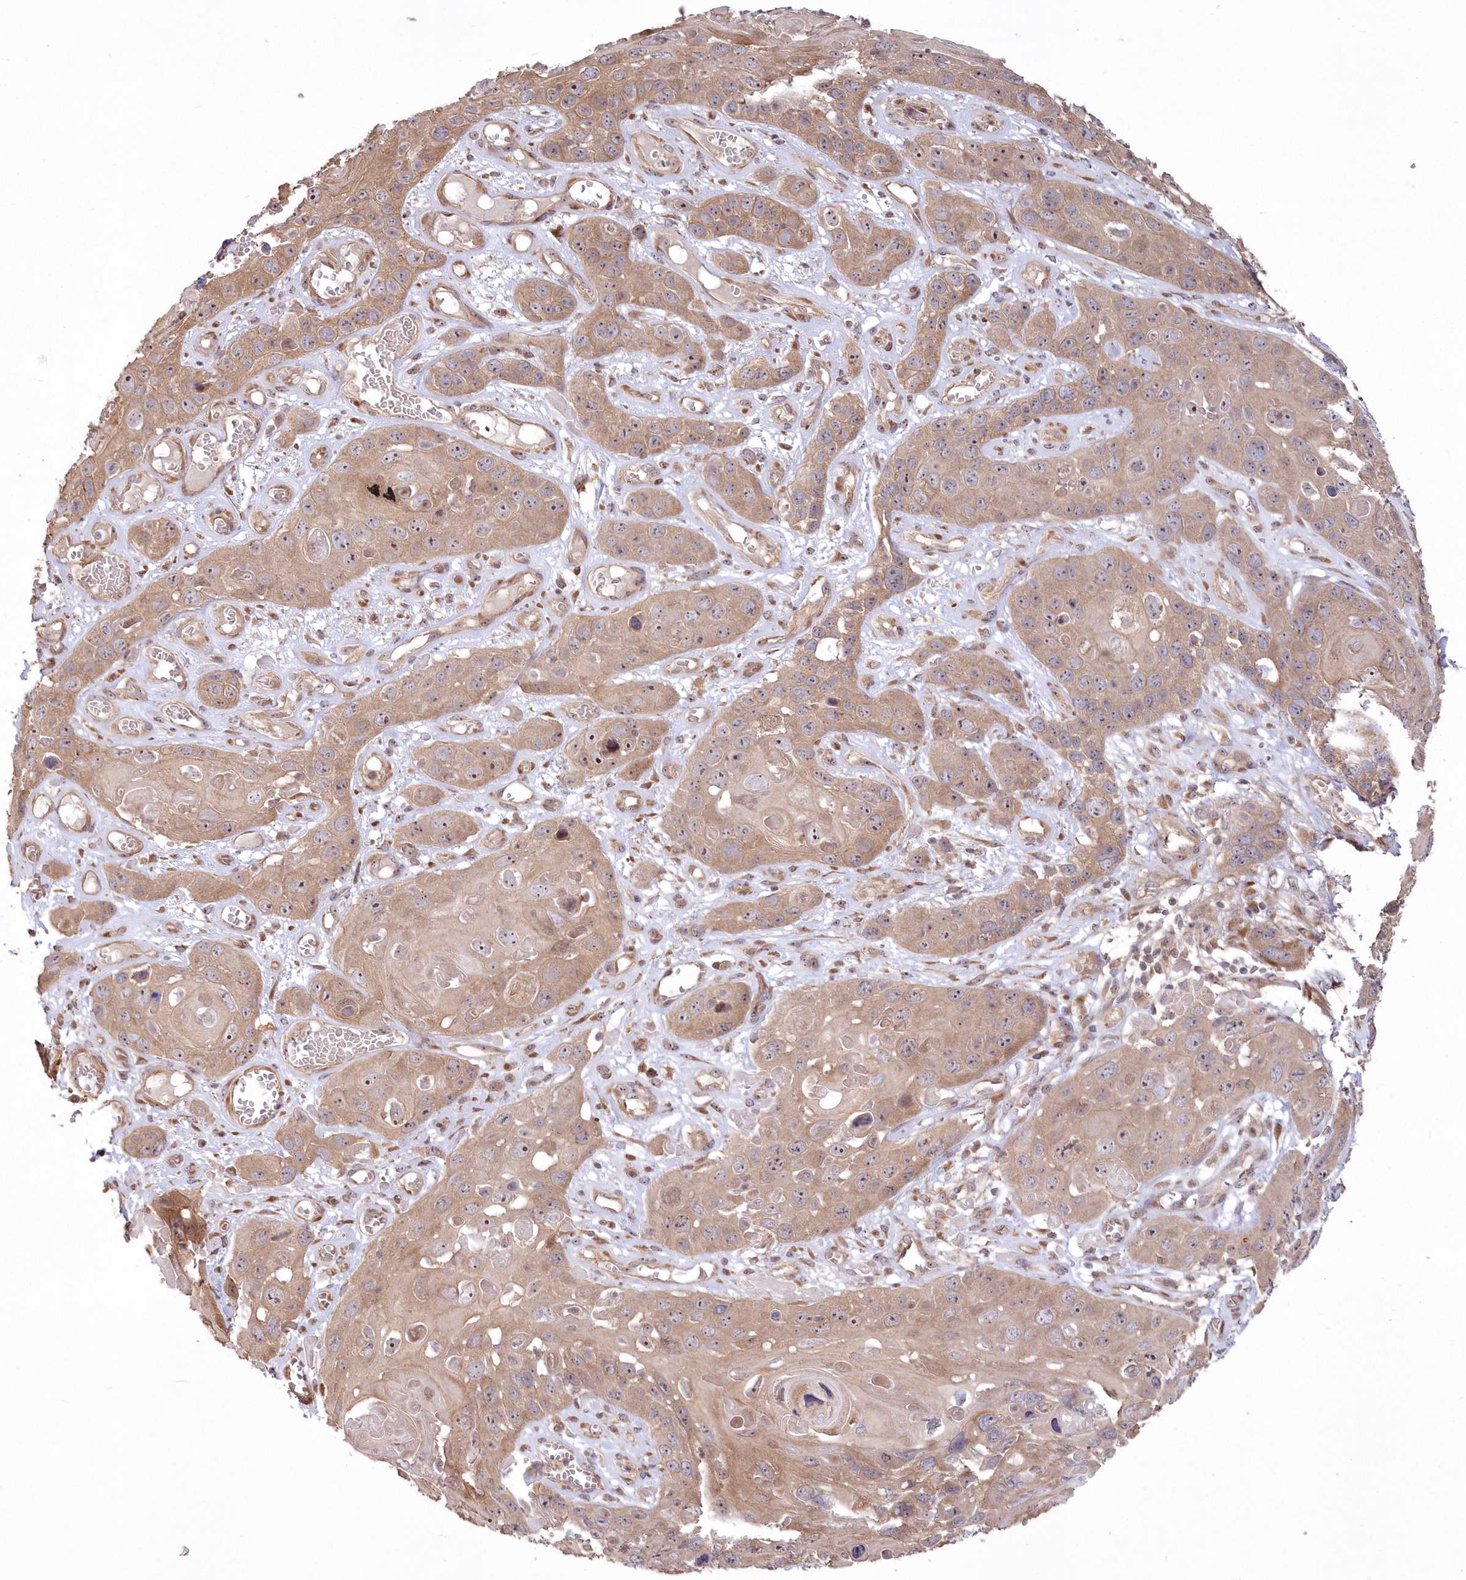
{"staining": {"intensity": "weak", "quantity": ">75%", "location": "cytoplasmic/membranous,nuclear"}, "tissue": "skin cancer", "cell_type": "Tumor cells", "image_type": "cancer", "snomed": [{"axis": "morphology", "description": "Squamous cell carcinoma, NOS"}, {"axis": "topography", "description": "Skin"}], "caption": "IHC histopathology image of human skin cancer stained for a protein (brown), which exhibits low levels of weak cytoplasmic/membranous and nuclear positivity in about >75% of tumor cells.", "gene": "TBCA", "patient": {"sex": "male", "age": 55}}